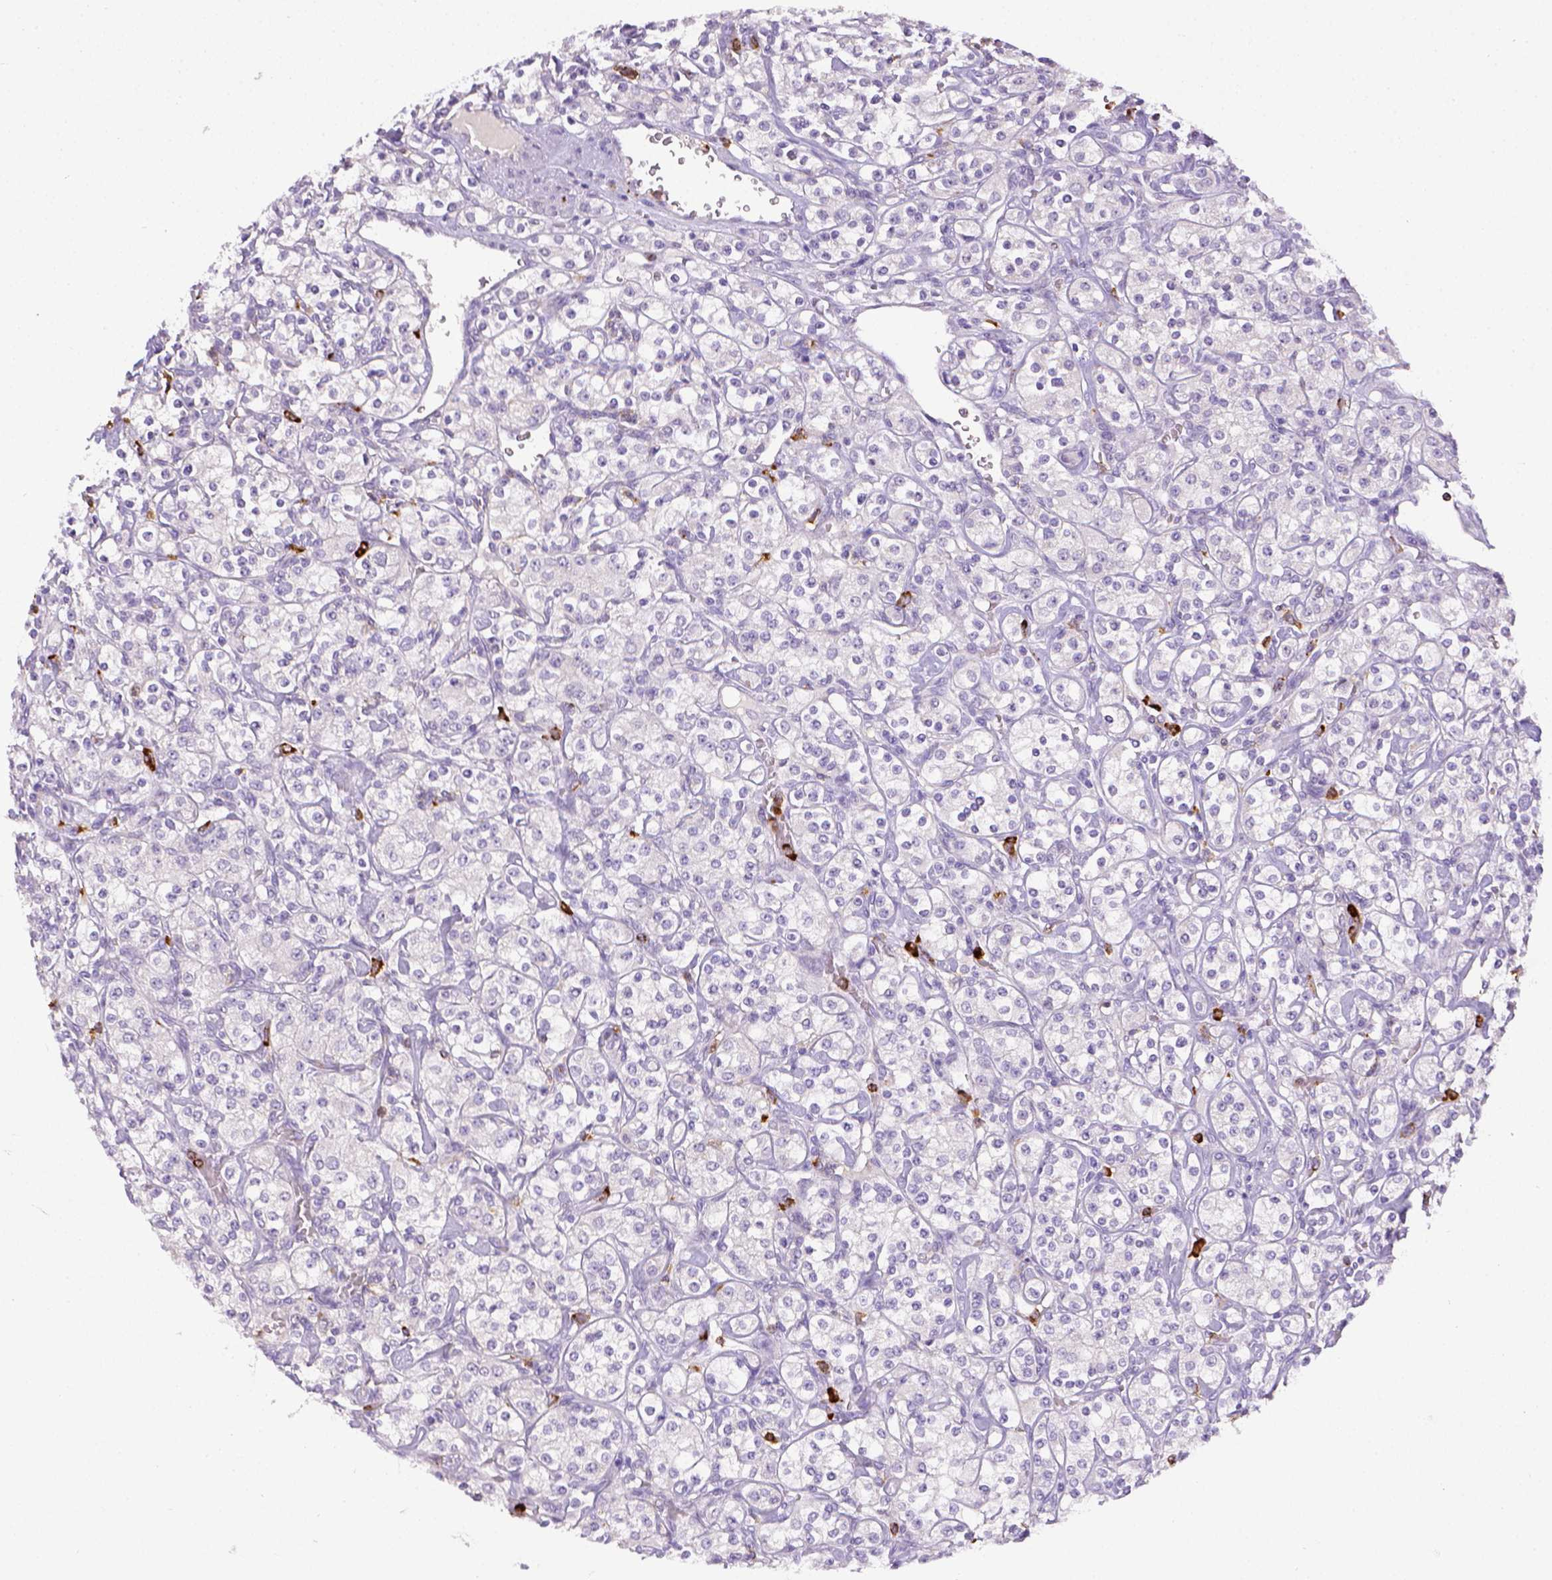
{"staining": {"intensity": "negative", "quantity": "none", "location": "none"}, "tissue": "renal cancer", "cell_type": "Tumor cells", "image_type": "cancer", "snomed": [{"axis": "morphology", "description": "Adenocarcinoma, NOS"}, {"axis": "topography", "description": "Kidney"}], "caption": "This is an immunohistochemistry (IHC) histopathology image of renal adenocarcinoma. There is no staining in tumor cells.", "gene": "ITGAM", "patient": {"sex": "male", "age": 77}}